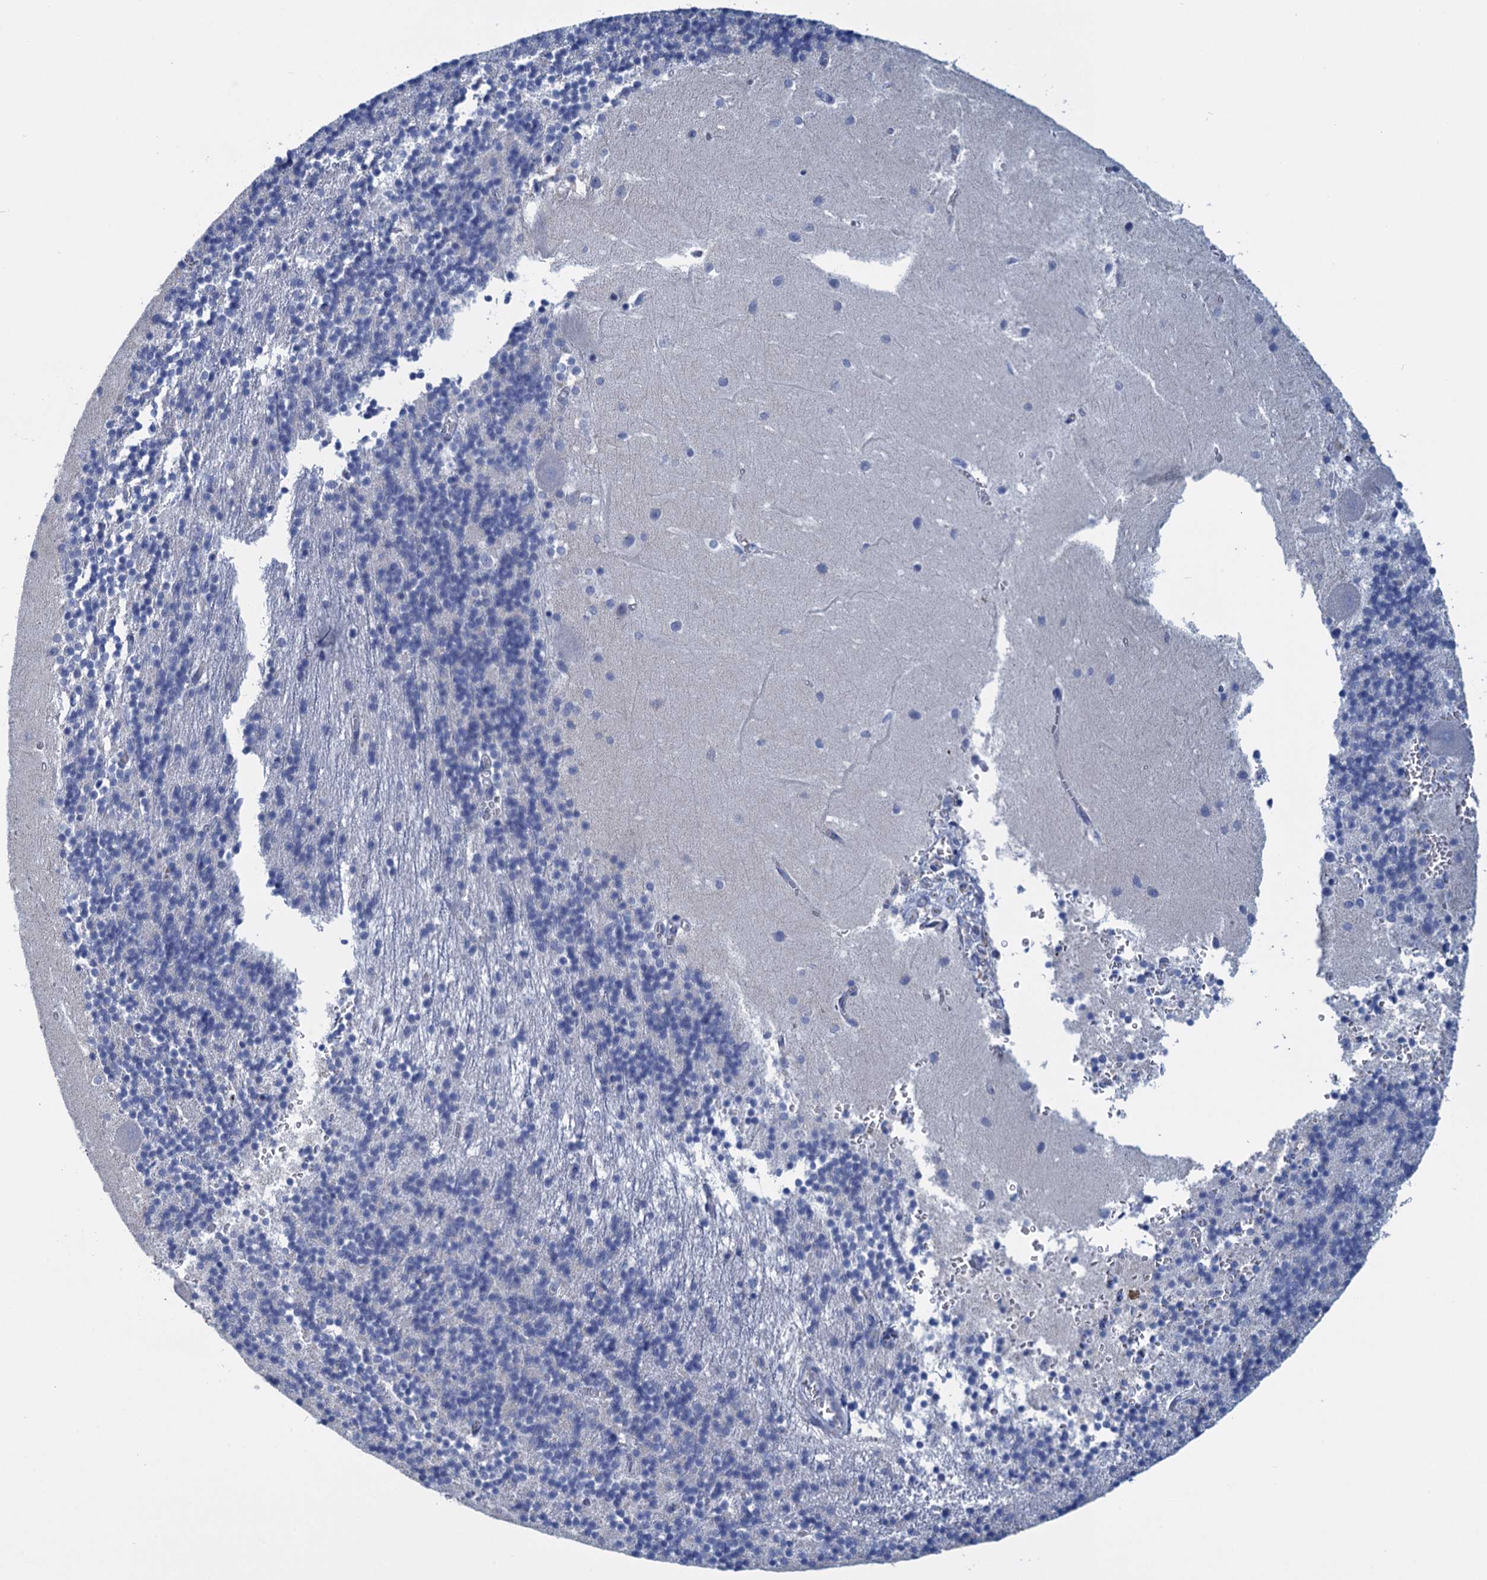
{"staining": {"intensity": "negative", "quantity": "none", "location": "none"}, "tissue": "cerebellum", "cell_type": "Cells in granular layer", "image_type": "normal", "snomed": [{"axis": "morphology", "description": "Normal tissue, NOS"}, {"axis": "topography", "description": "Cerebellum"}], "caption": "Immunohistochemistry (IHC) micrograph of normal cerebellum: human cerebellum stained with DAB (3,3'-diaminobenzidine) displays no significant protein expression in cells in granular layer. The staining is performed using DAB brown chromogen with nuclei counter-stained in using hematoxylin.", "gene": "SCEL", "patient": {"sex": "male", "age": 54}}